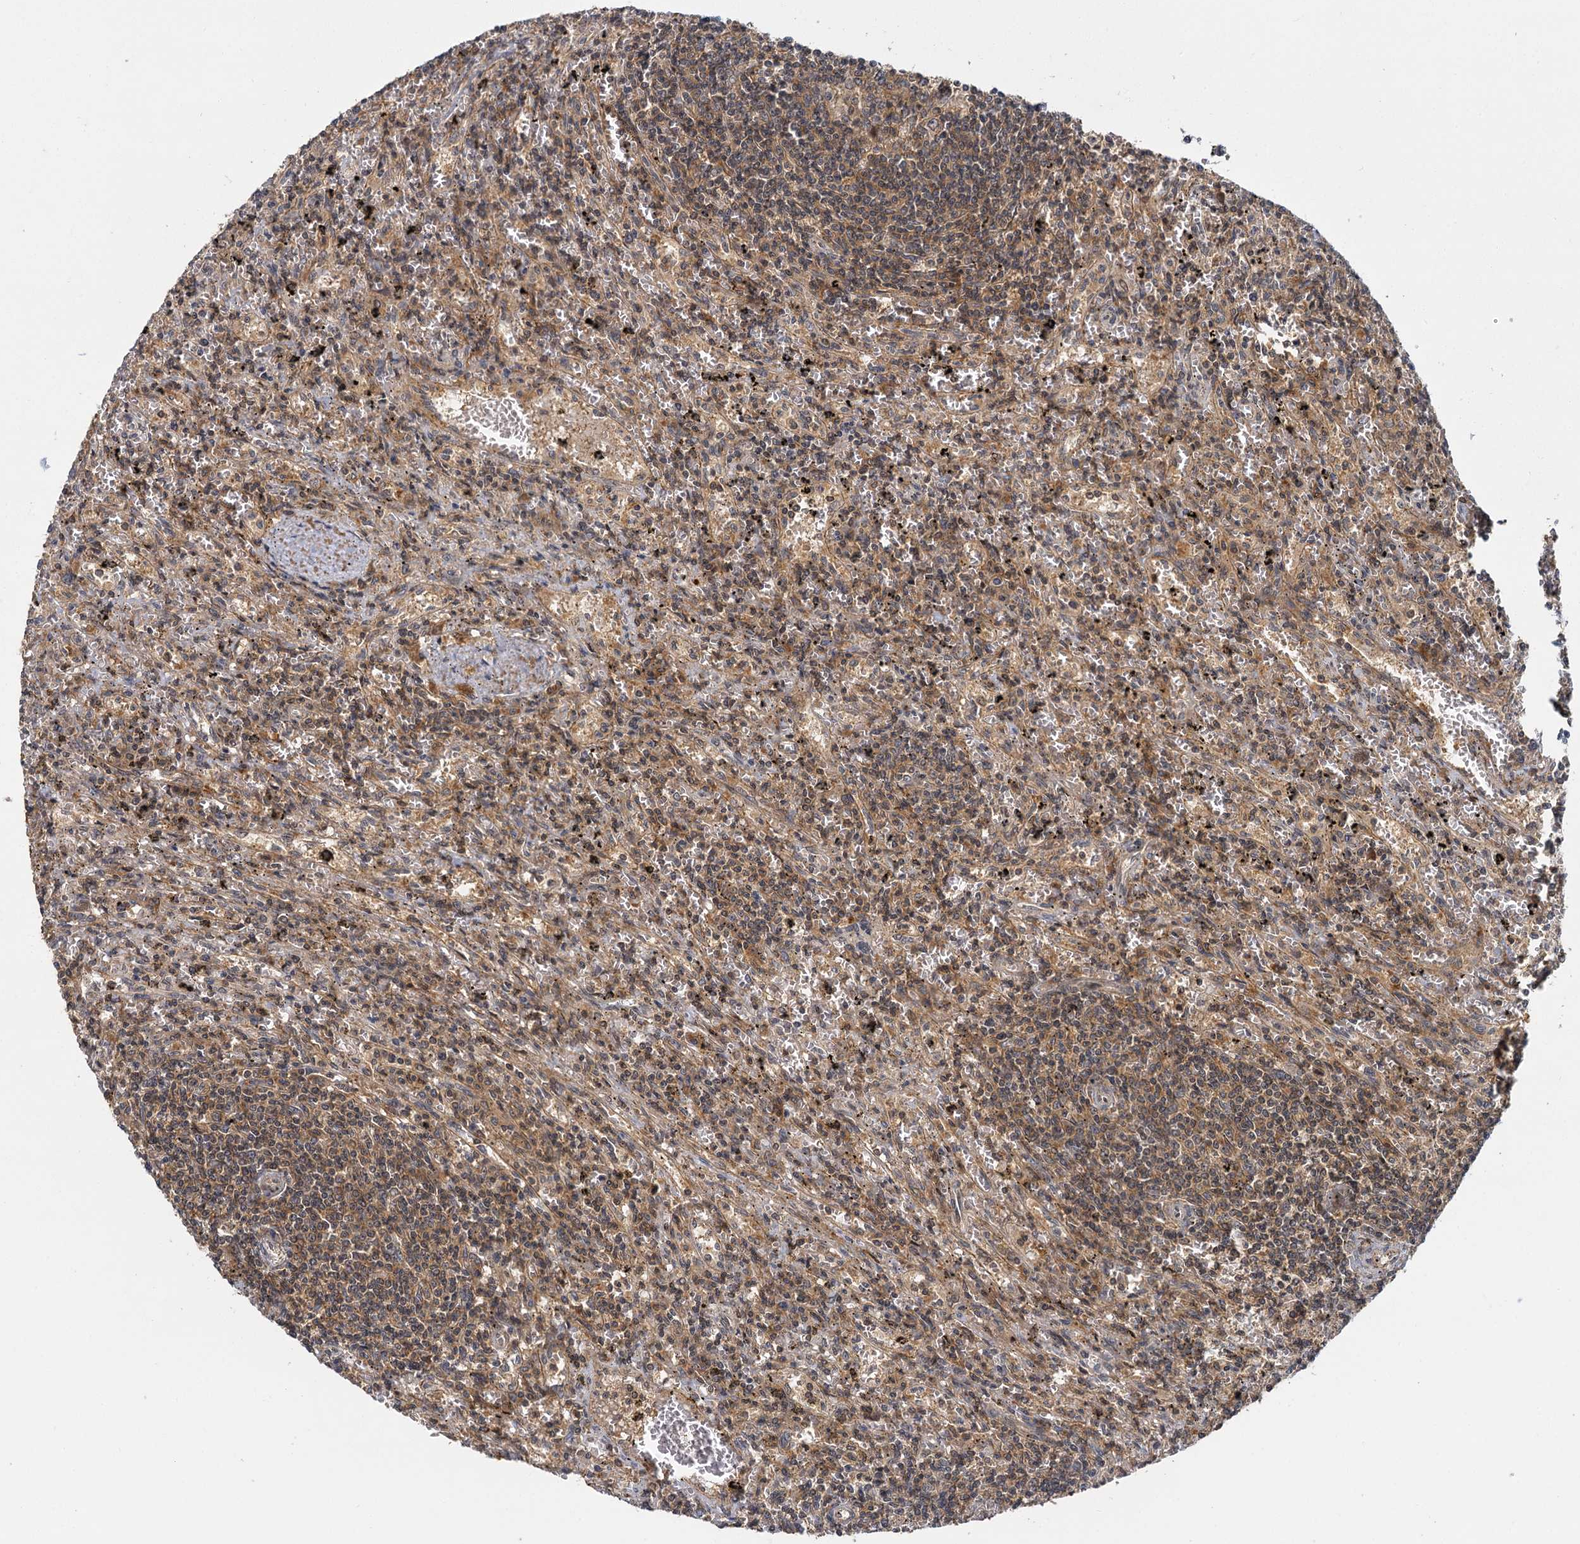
{"staining": {"intensity": "weak", "quantity": "<25%", "location": "cytoplasmic/membranous"}, "tissue": "lymphoma", "cell_type": "Tumor cells", "image_type": "cancer", "snomed": [{"axis": "morphology", "description": "Malignant lymphoma, non-Hodgkin's type, Low grade"}, {"axis": "topography", "description": "Spleen"}], "caption": "Photomicrograph shows no protein expression in tumor cells of lymphoma tissue.", "gene": "ZNF549", "patient": {"sex": "male", "age": 76}}